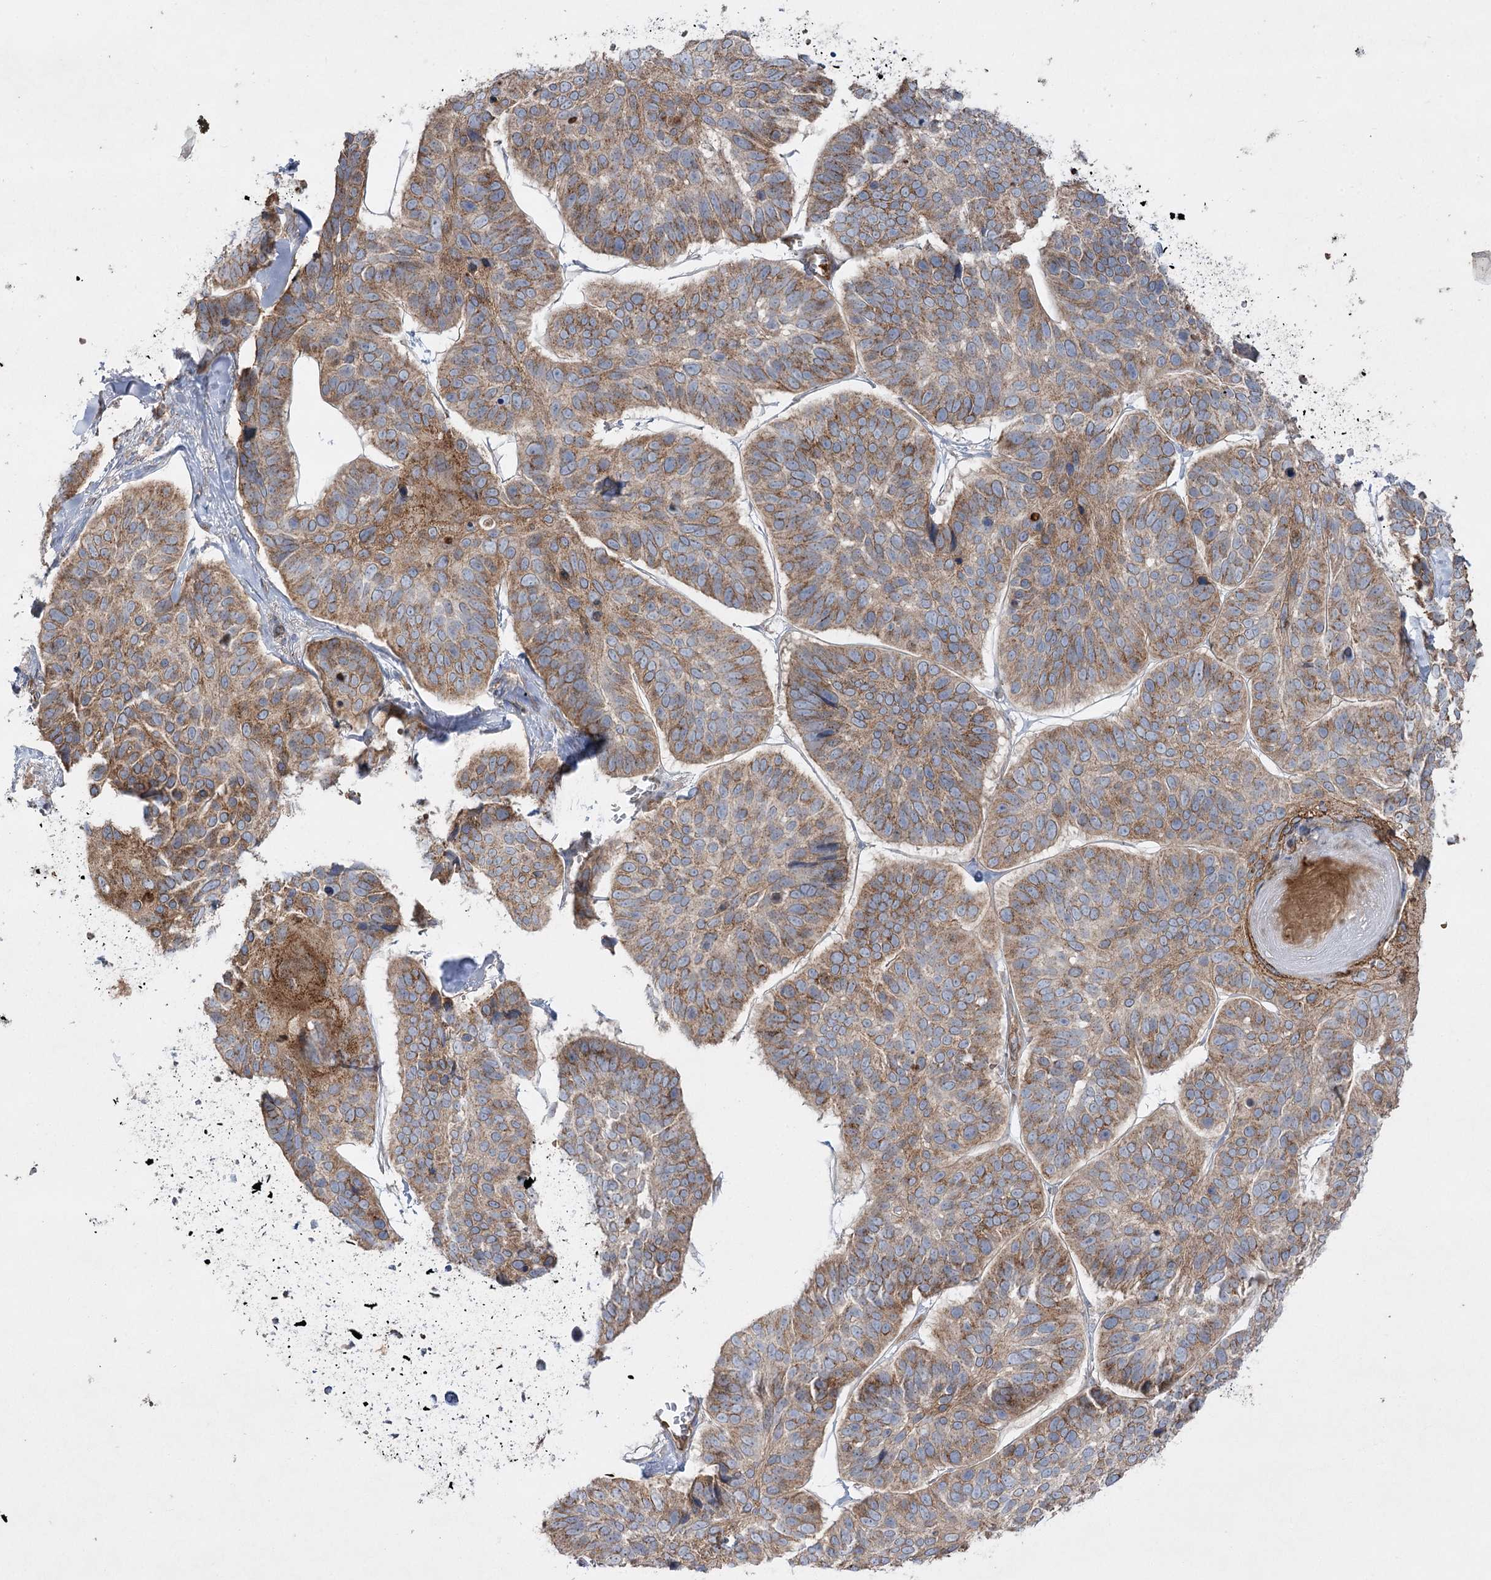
{"staining": {"intensity": "moderate", "quantity": ">75%", "location": "cytoplasmic/membranous"}, "tissue": "skin cancer", "cell_type": "Tumor cells", "image_type": "cancer", "snomed": [{"axis": "morphology", "description": "Basal cell carcinoma"}, {"axis": "topography", "description": "Skin"}], "caption": "An image of basal cell carcinoma (skin) stained for a protein shows moderate cytoplasmic/membranous brown staining in tumor cells. The protein is shown in brown color, while the nuclei are stained blue.", "gene": "KIAA0825", "patient": {"sex": "male", "age": 62}}